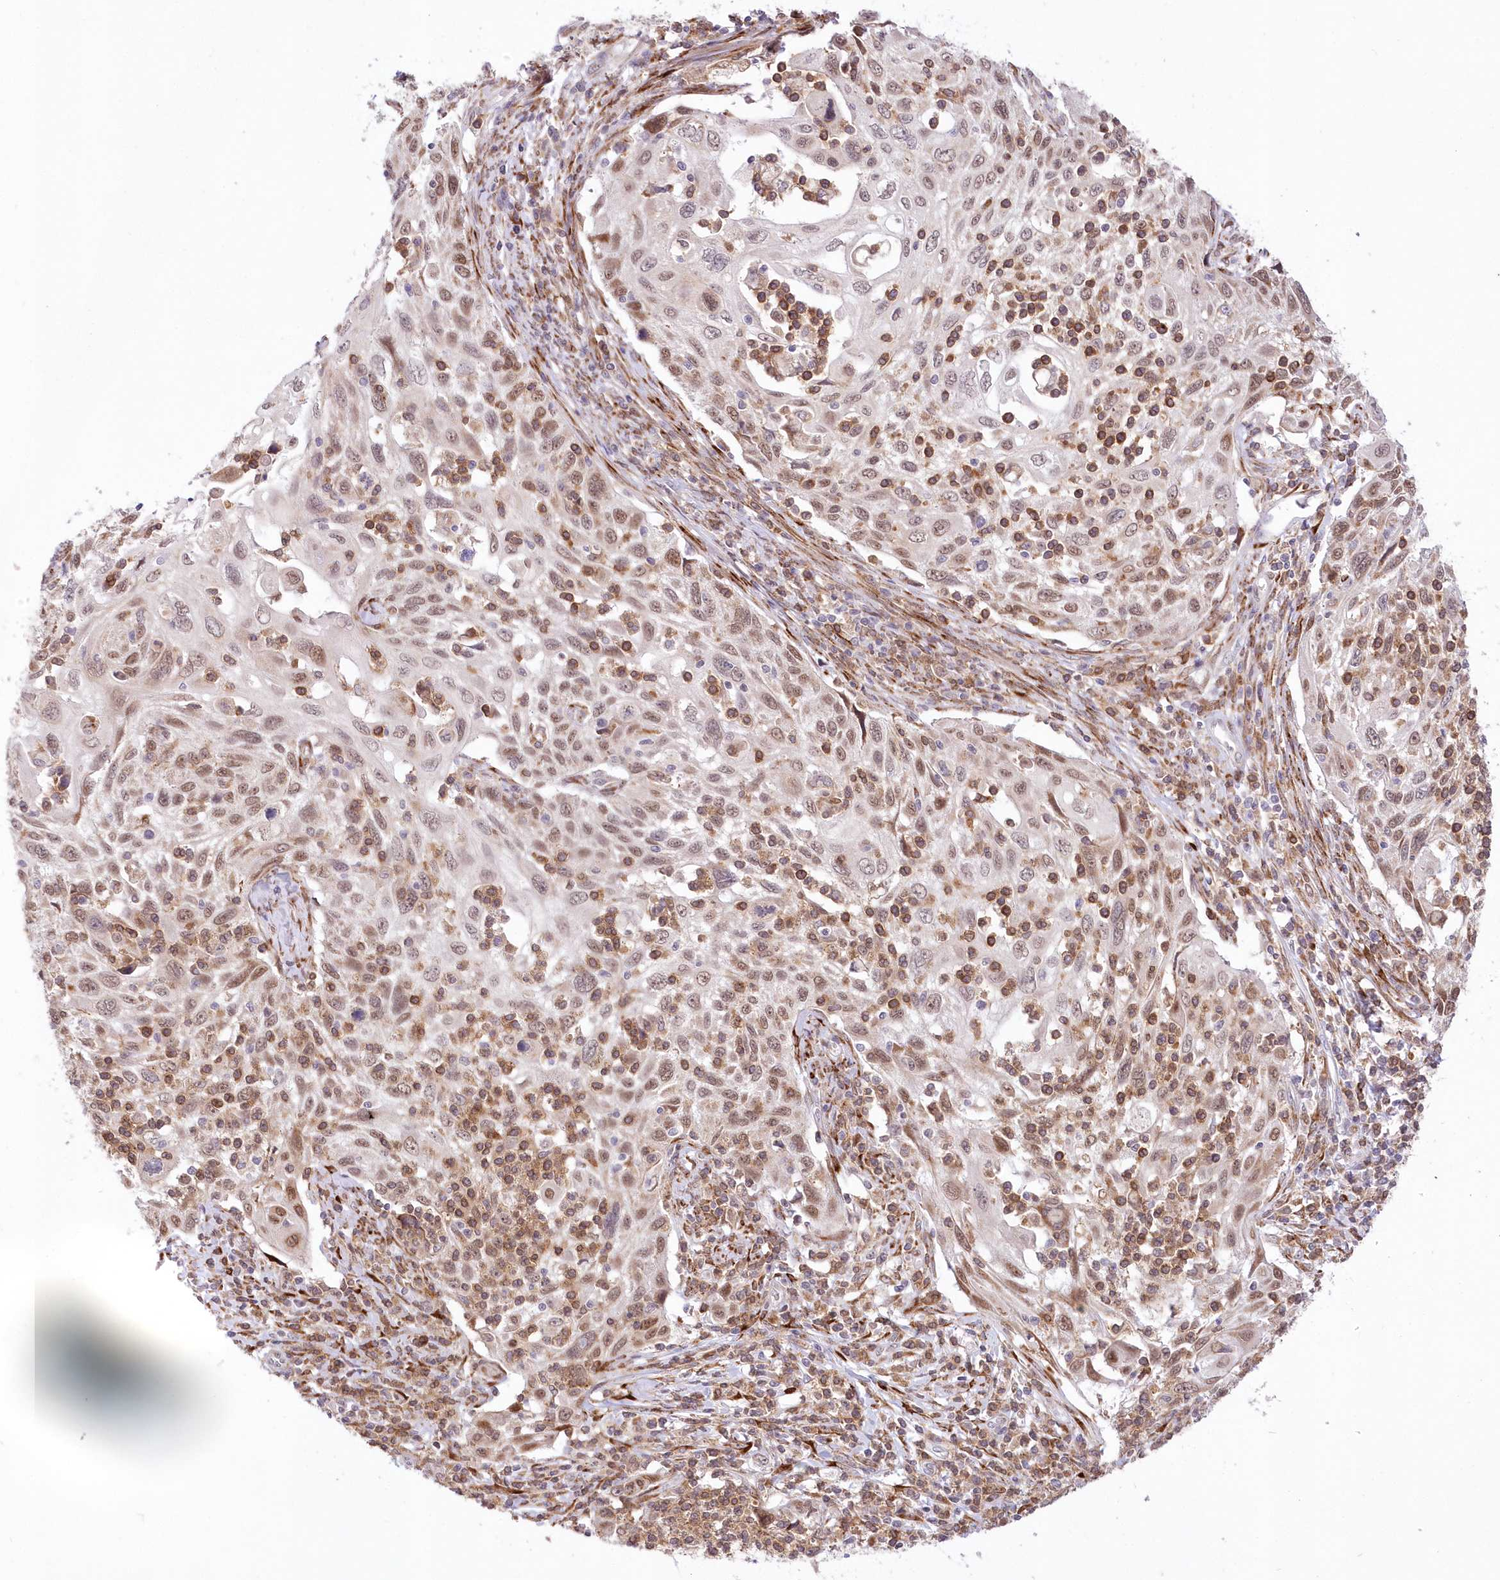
{"staining": {"intensity": "moderate", "quantity": ">75%", "location": "nuclear"}, "tissue": "cervical cancer", "cell_type": "Tumor cells", "image_type": "cancer", "snomed": [{"axis": "morphology", "description": "Squamous cell carcinoma, NOS"}, {"axis": "topography", "description": "Cervix"}], "caption": "This histopathology image reveals cervical cancer stained with immunohistochemistry (IHC) to label a protein in brown. The nuclear of tumor cells show moderate positivity for the protein. Nuclei are counter-stained blue.", "gene": "LDB1", "patient": {"sex": "female", "age": 70}}